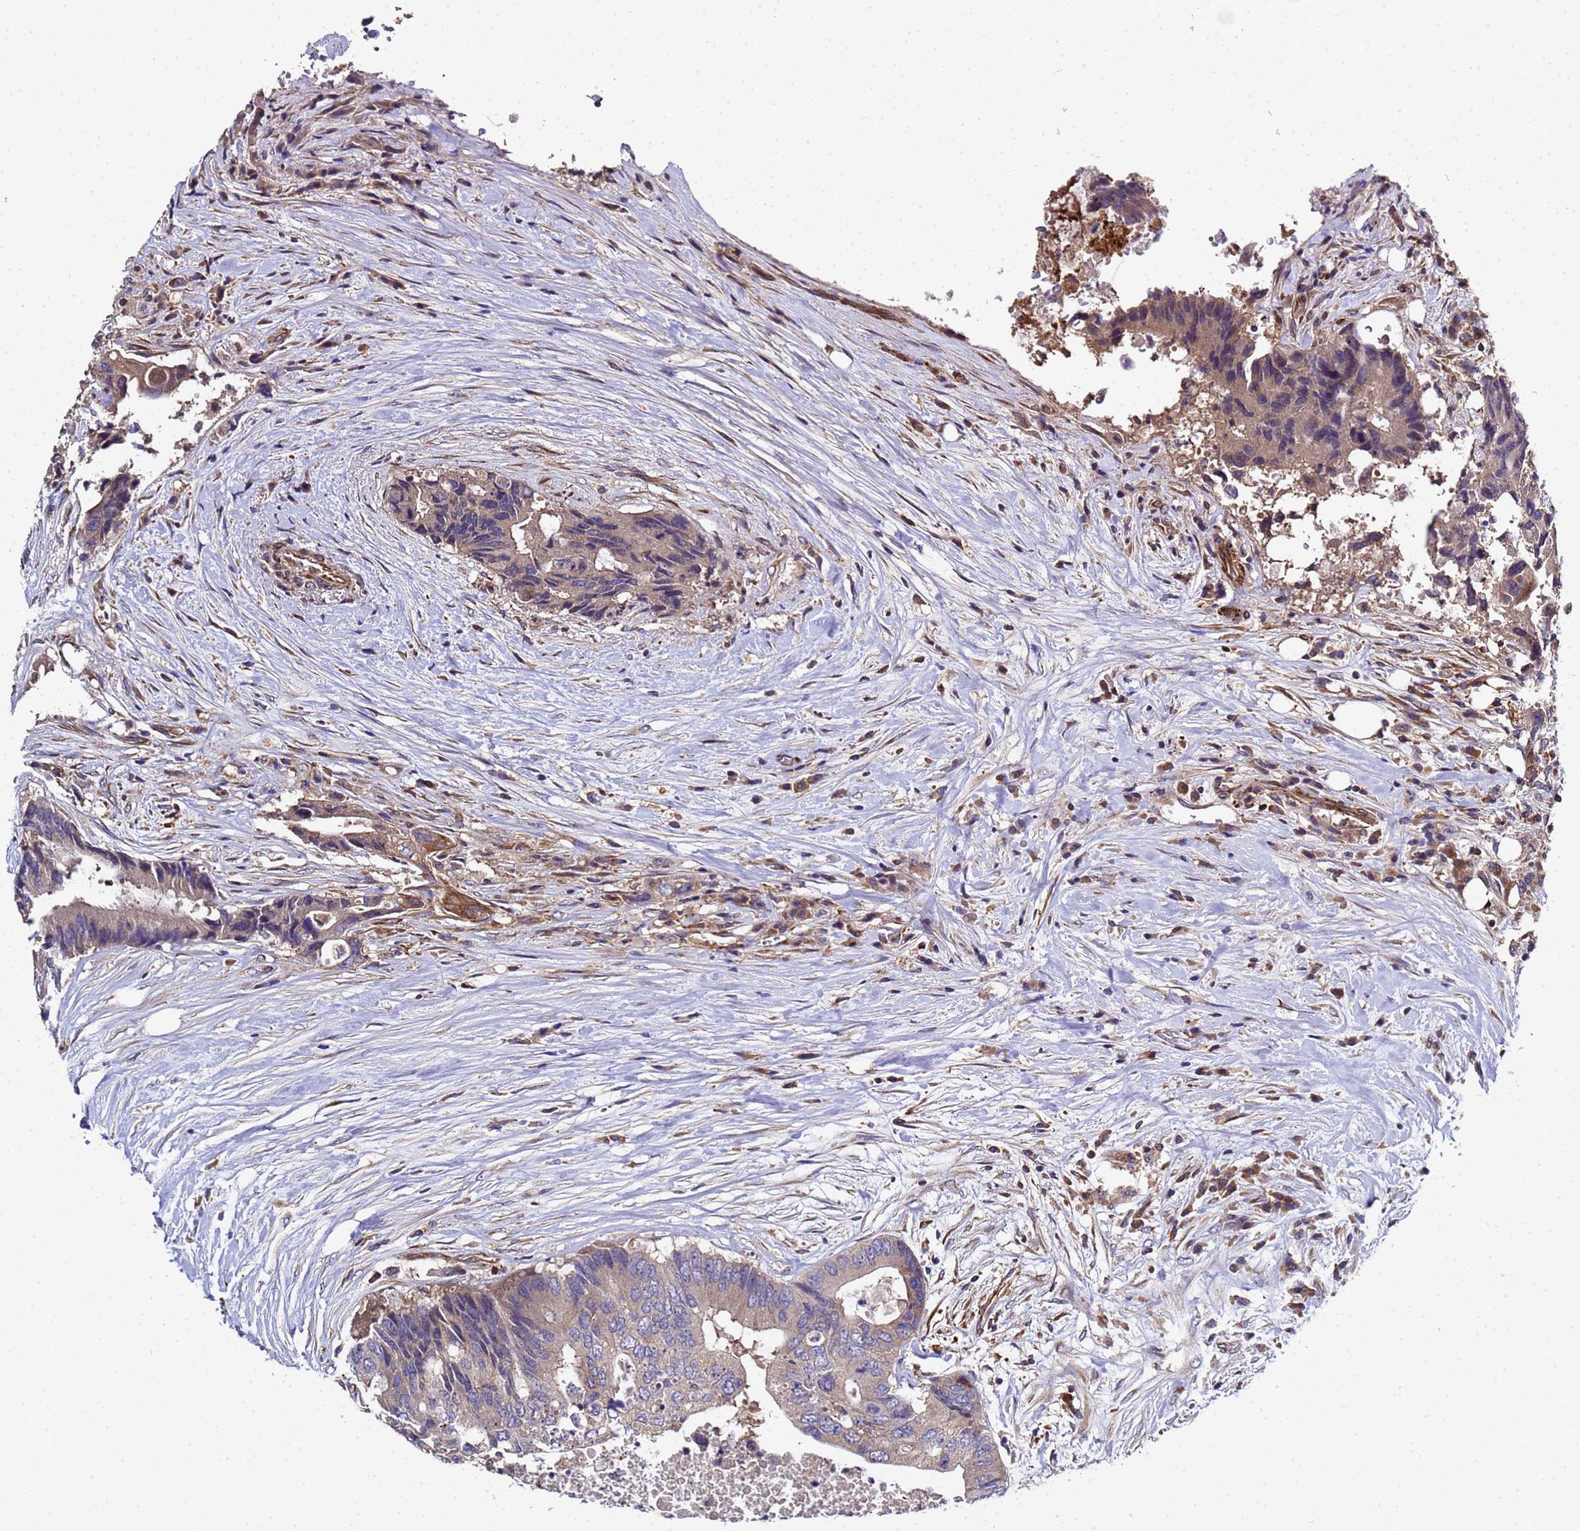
{"staining": {"intensity": "weak", "quantity": "25%-75%", "location": "cytoplasmic/membranous"}, "tissue": "colorectal cancer", "cell_type": "Tumor cells", "image_type": "cancer", "snomed": [{"axis": "morphology", "description": "Adenocarcinoma, NOS"}, {"axis": "topography", "description": "Colon"}], "caption": "The immunohistochemical stain highlights weak cytoplasmic/membranous expression in tumor cells of colorectal cancer (adenocarcinoma) tissue.", "gene": "MOCS1", "patient": {"sex": "male", "age": 71}}